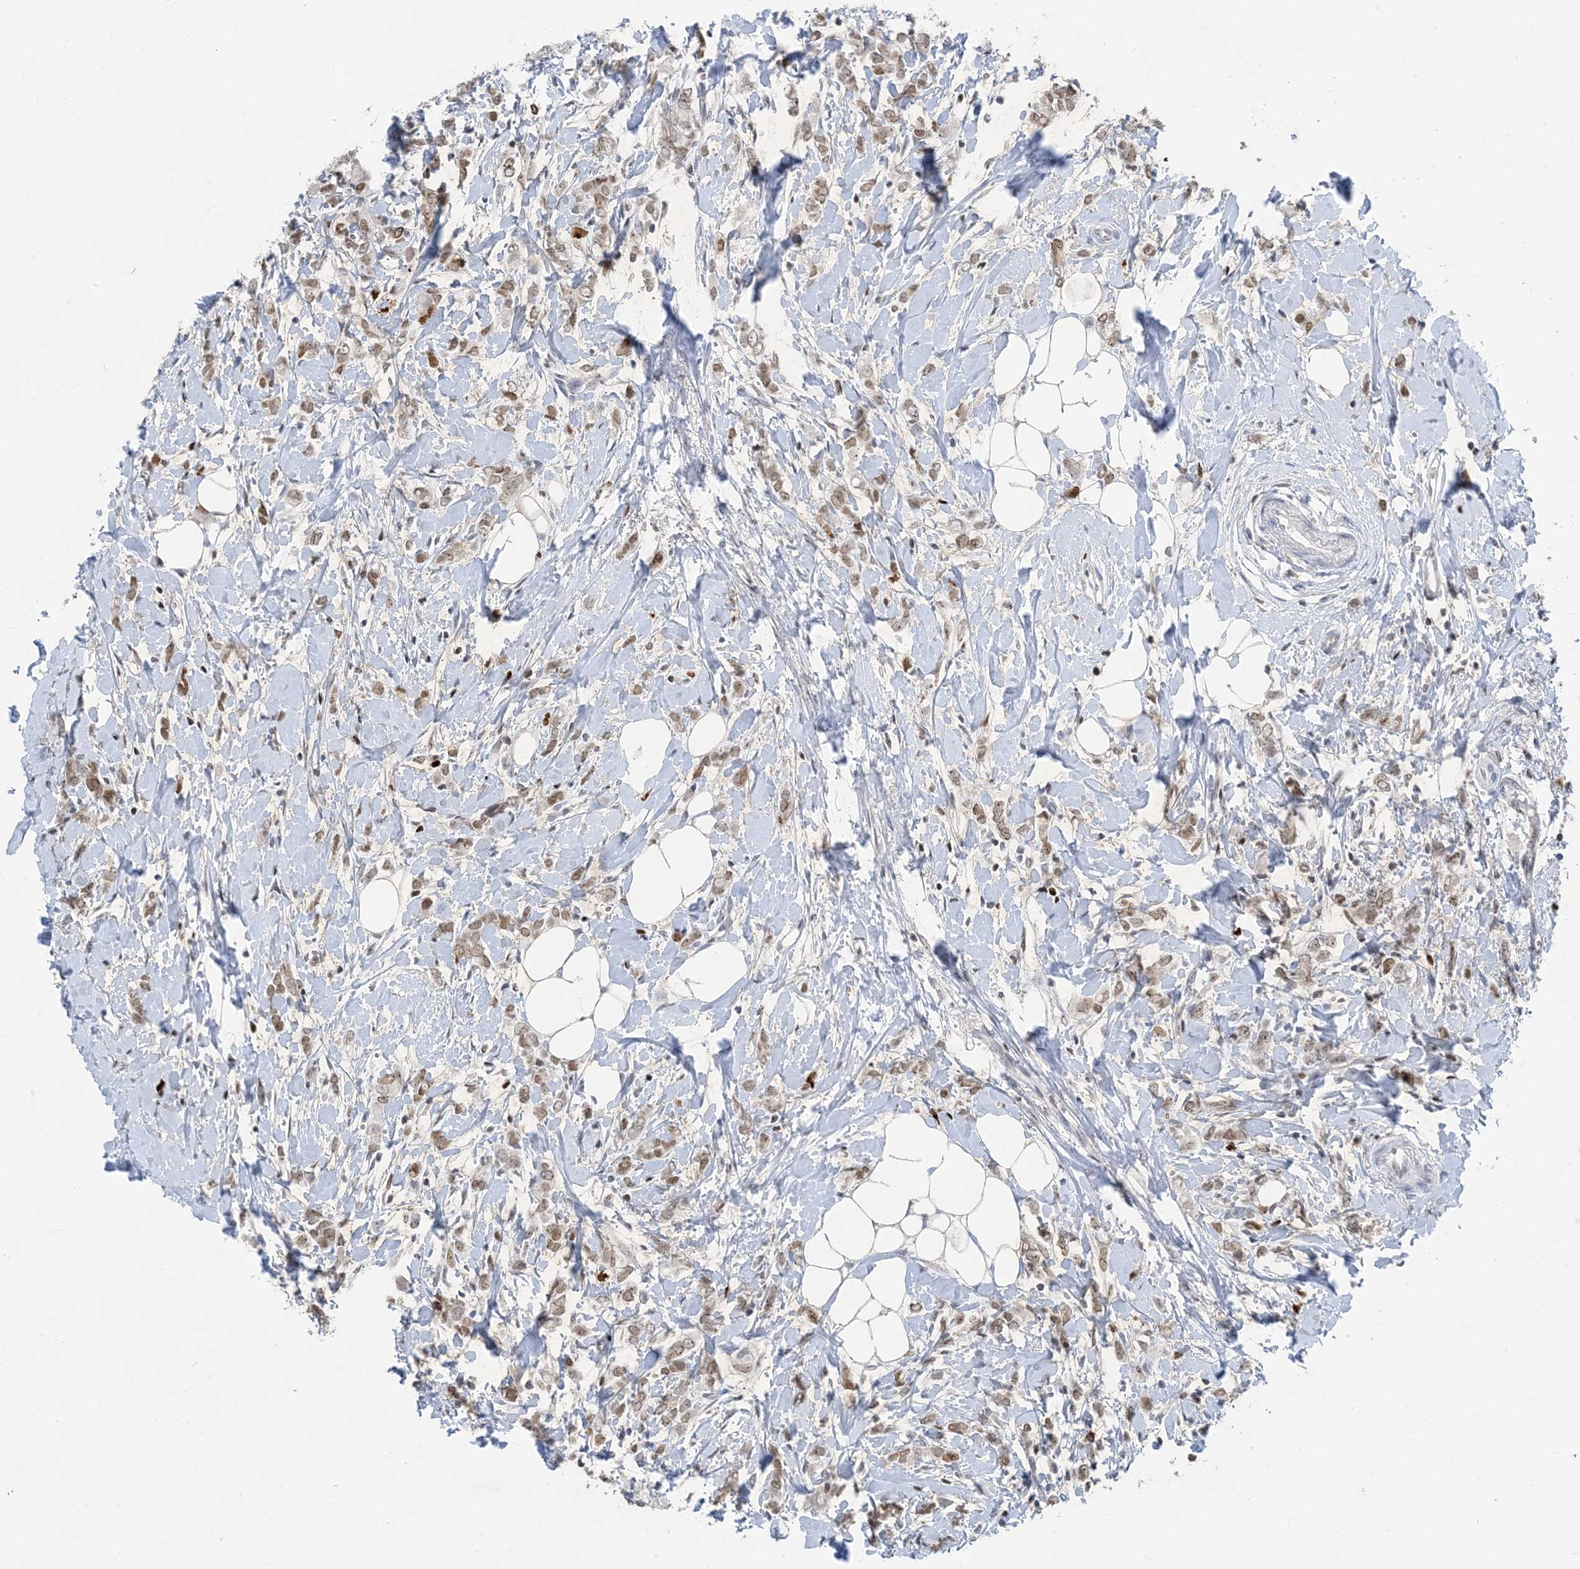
{"staining": {"intensity": "moderate", "quantity": ">75%", "location": "nuclear"}, "tissue": "breast cancer", "cell_type": "Tumor cells", "image_type": "cancer", "snomed": [{"axis": "morphology", "description": "Normal tissue, NOS"}, {"axis": "morphology", "description": "Lobular carcinoma"}, {"axis": "topography", "description": "Breast"}], "caption": "DAB immunohistochemical staining of lobular carcinoma (breast) demonstrates moderate nuclear protein positivity in approximately >75% of tumor cells.", "gene": "SLC25A53", "patient": {"sex": "female", "age": 47}}